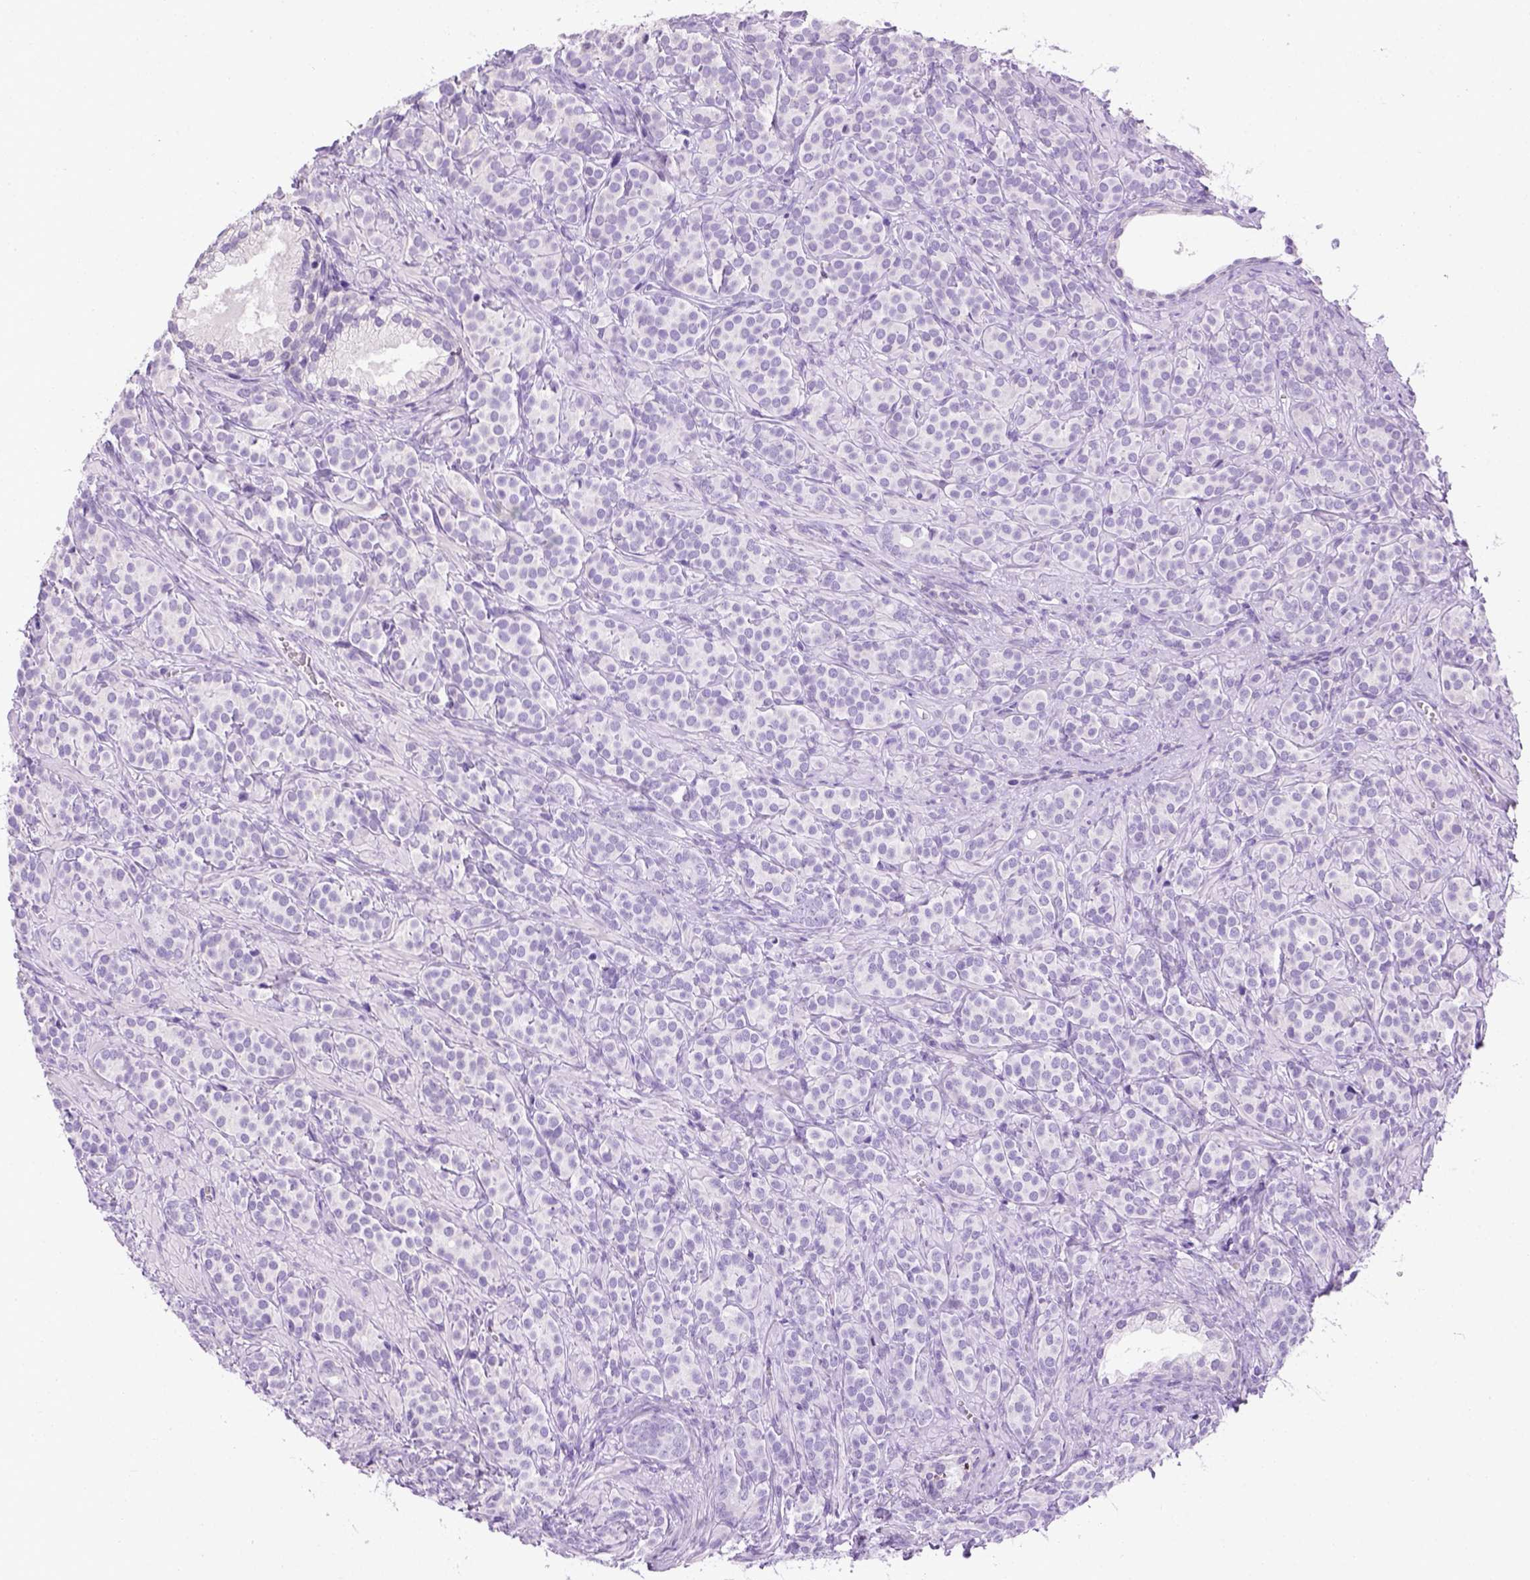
{"staining": {"intensity": "negative", "quantity": "none", "location": "none"}, "tissue": "prostate cancer", "cell_type": "Tumor cells", "image_type": "cancer", "snomed": [{"axis": "morphology", "description": "Adenocarcinoma, High grade"}, {"axis": "topography", "description": "Prostate"}], "caption": "High power microscopy micrograph of an immunohistochemistry (IHC) histopathology image of prostate high-grade adenocarcinoma, revealing no significant staining in tumor cells.", "gene": "TMEM38A", "patient": {"sex": "male", "age": 84}}